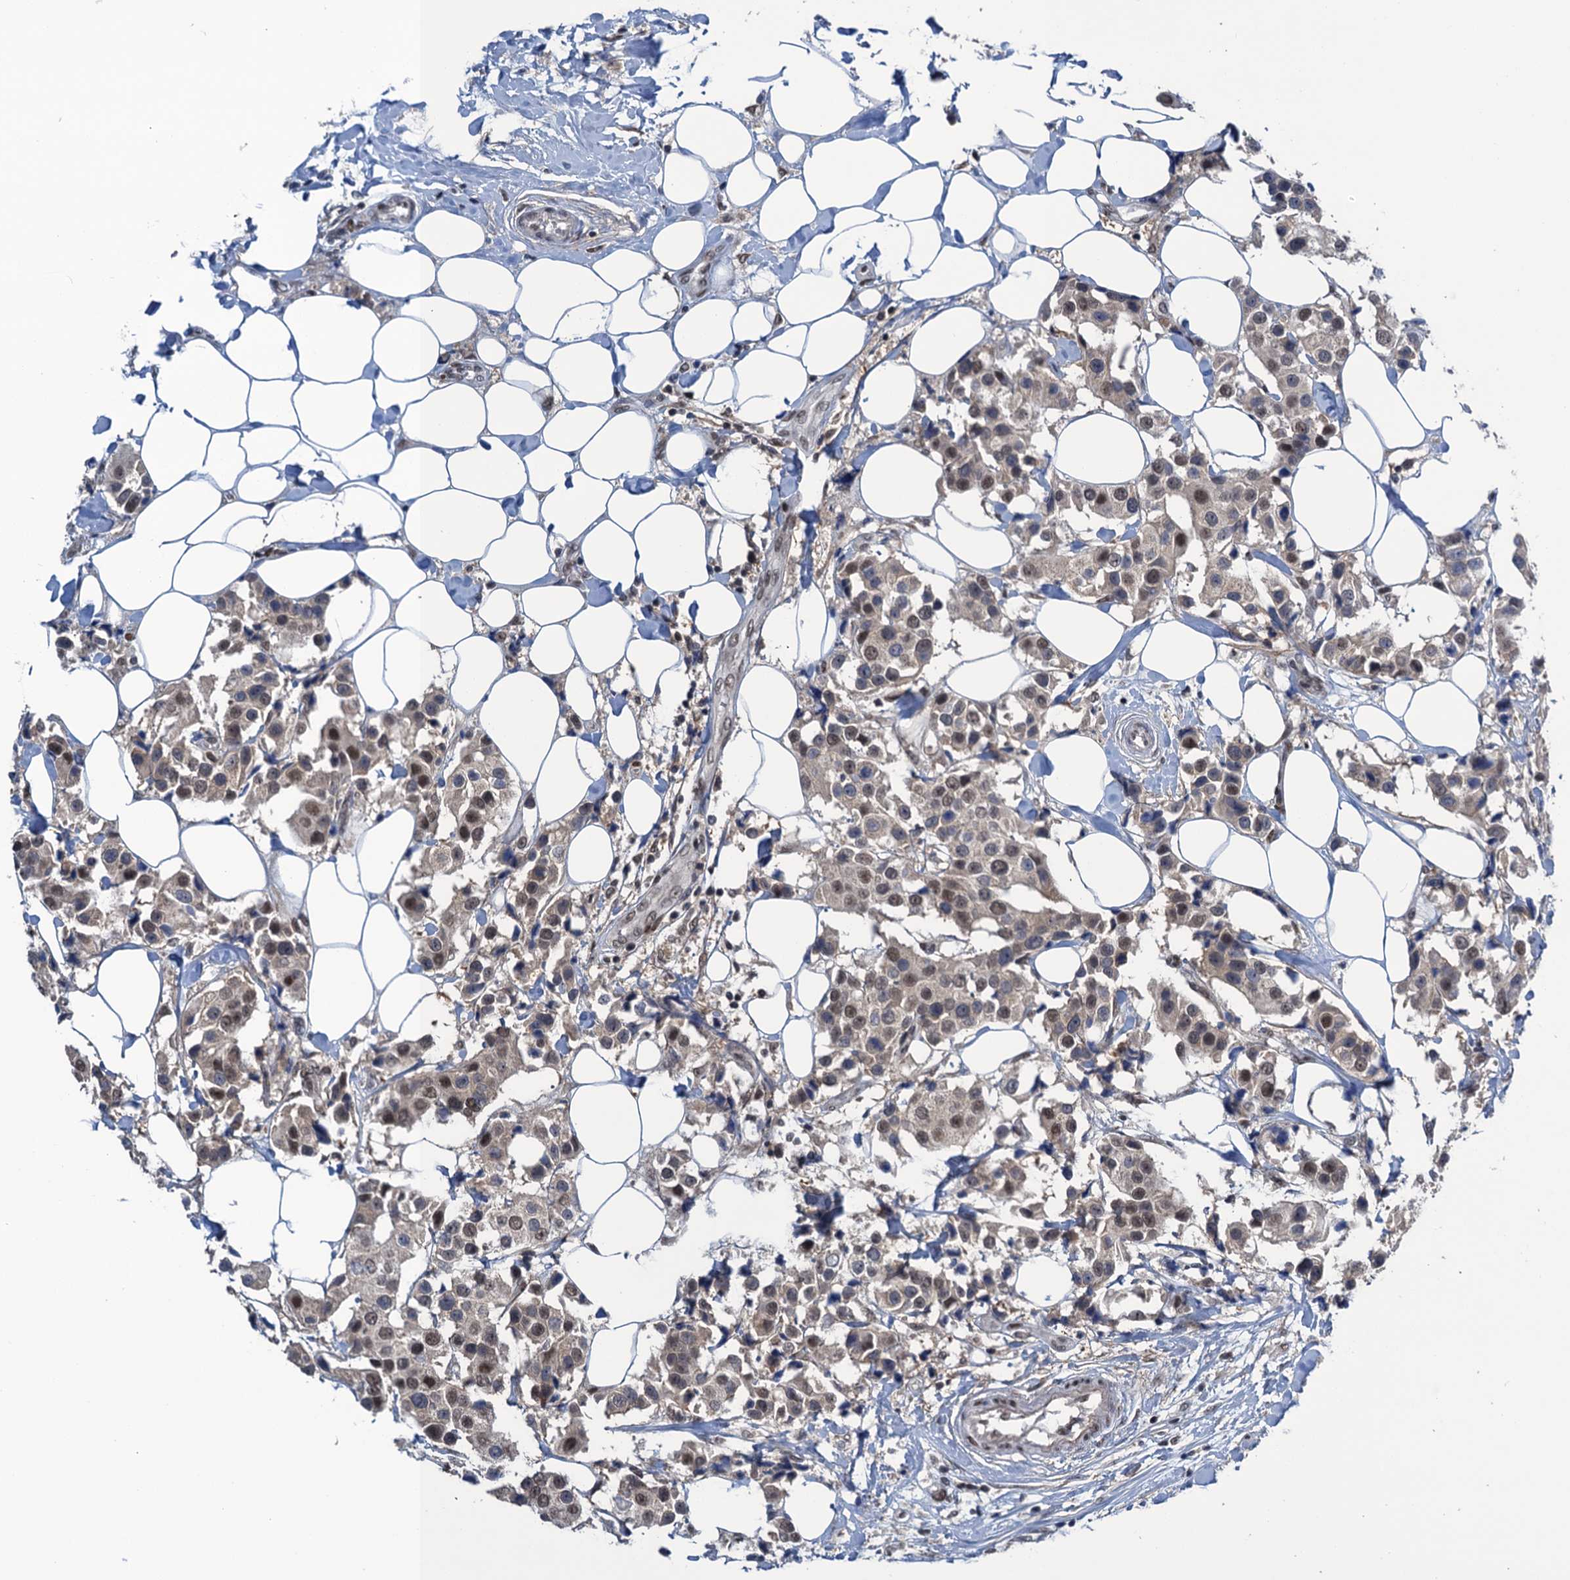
{"staining": {"intensity": "moderate", "quantity": "25%-75%", "location": "nuclear"}, "tissue": "breast cancer", "cell_type": "Tumor cells", "image_type": "cancer", "snomed": [{"axis": "morphology", "description": "Normal tissue, NOS"}, {"axis": "morphology", "description": "Duct carcinoma"}, {"axis": "topography", "description": "Breast"}], "caption": "The image shows staining of intraductal carcinoma (breast), revealing moderate nuclear protein expression (brown color) within tumor cells. (DAB (3,3'-diaminobenzidine) = brown stain, brightfield microscopy at high magnification).", "gene": "SAE1", "patient": {"sex": "female", "age": 39}}